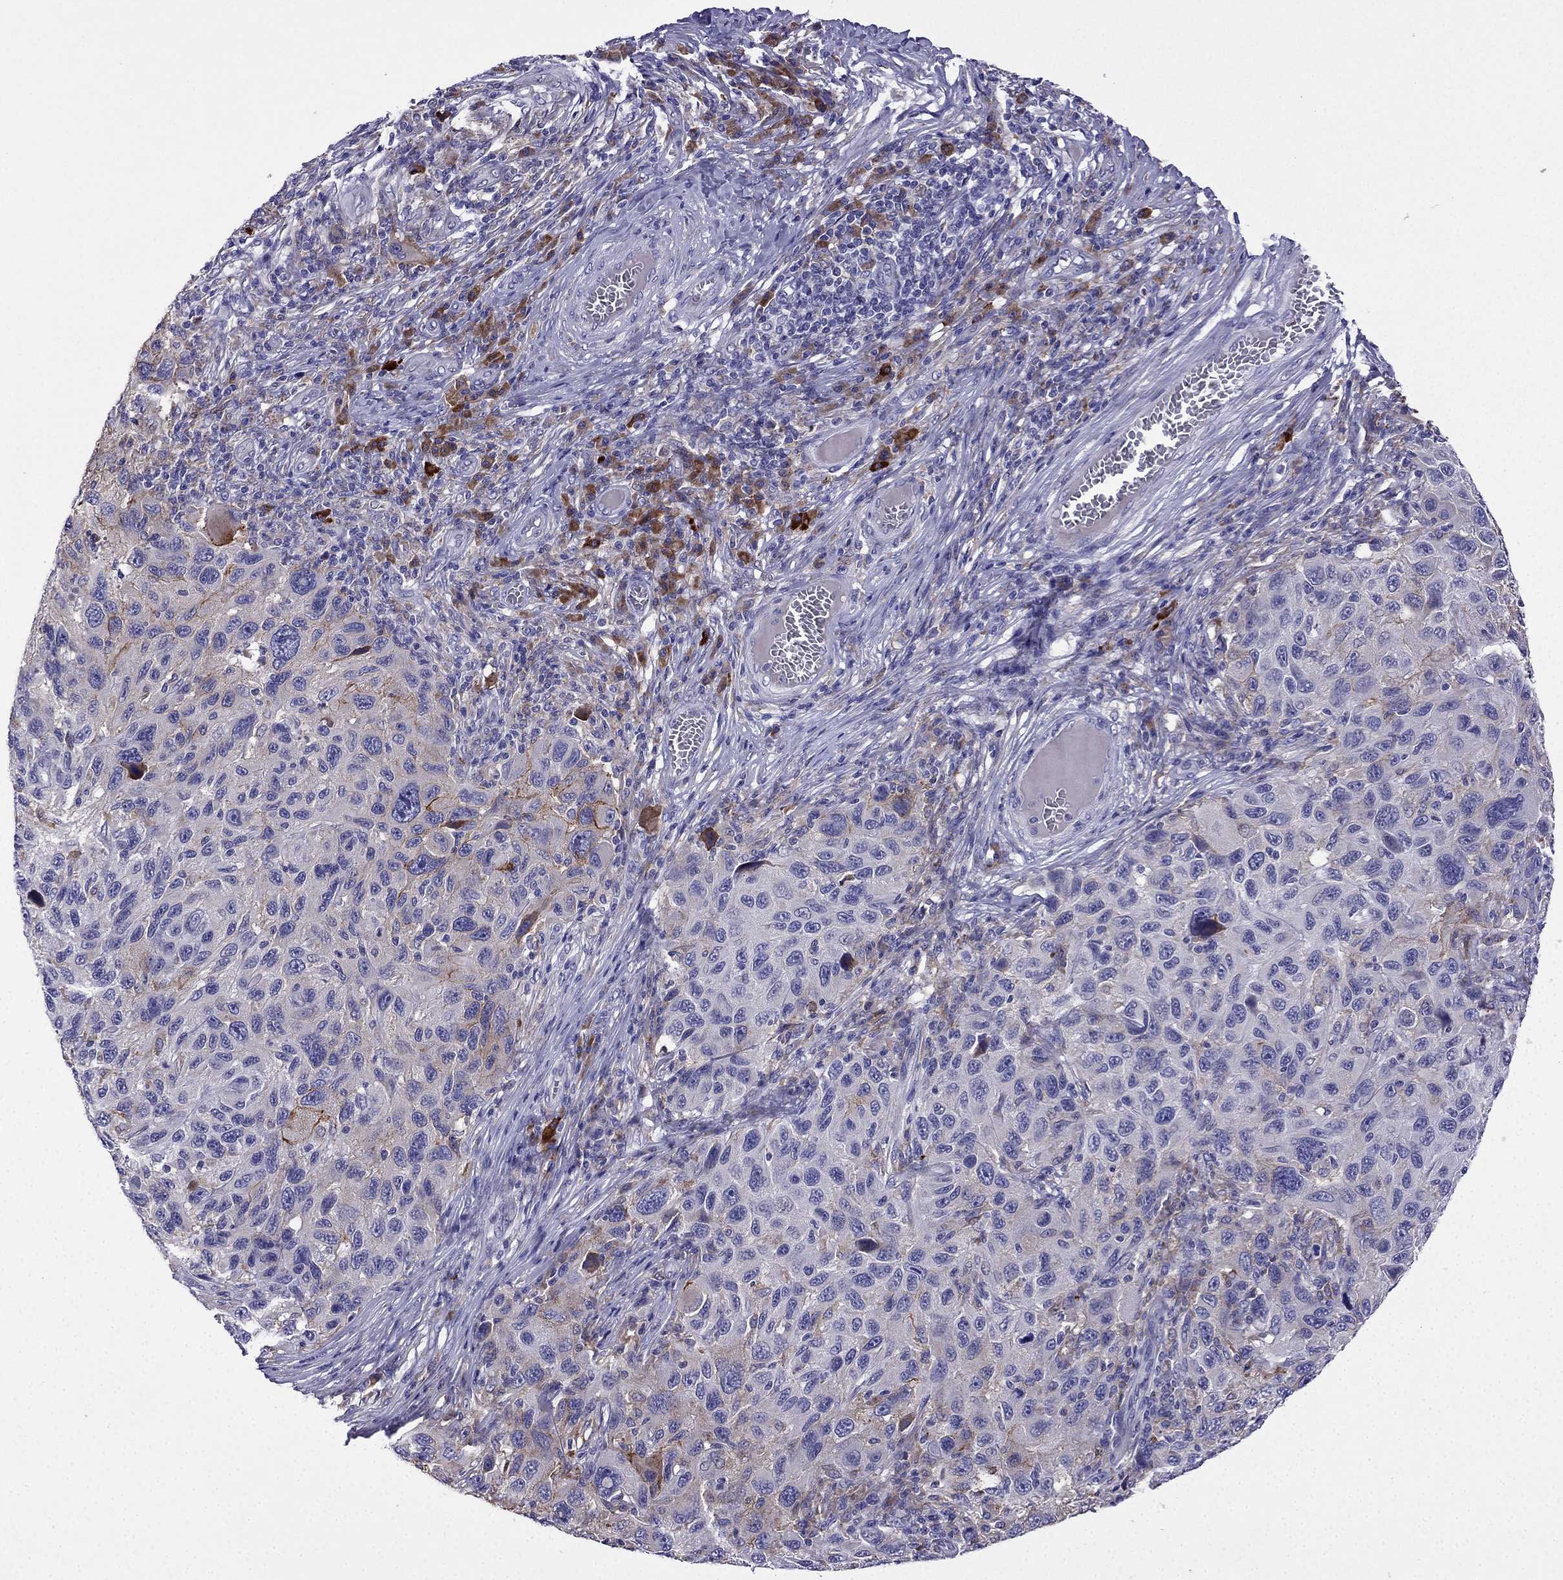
{"staining": {"intensity": "negative", "quantity": "none", "location": "none"}, "tissue": "melanoma", "cell_type": "Tumor cells", "image_type": "cancer", "snomed": [{"axis": "morphology", "description": "Malignant melanoma, NOS"}, {"axis": "topography", "description": "Skin"}], "caption": "An image of melanoma stained for a protein shows no brown staining in tumor cells.", "gene": "TSSK4", "patient": {"sex": "male", "age": 53}}